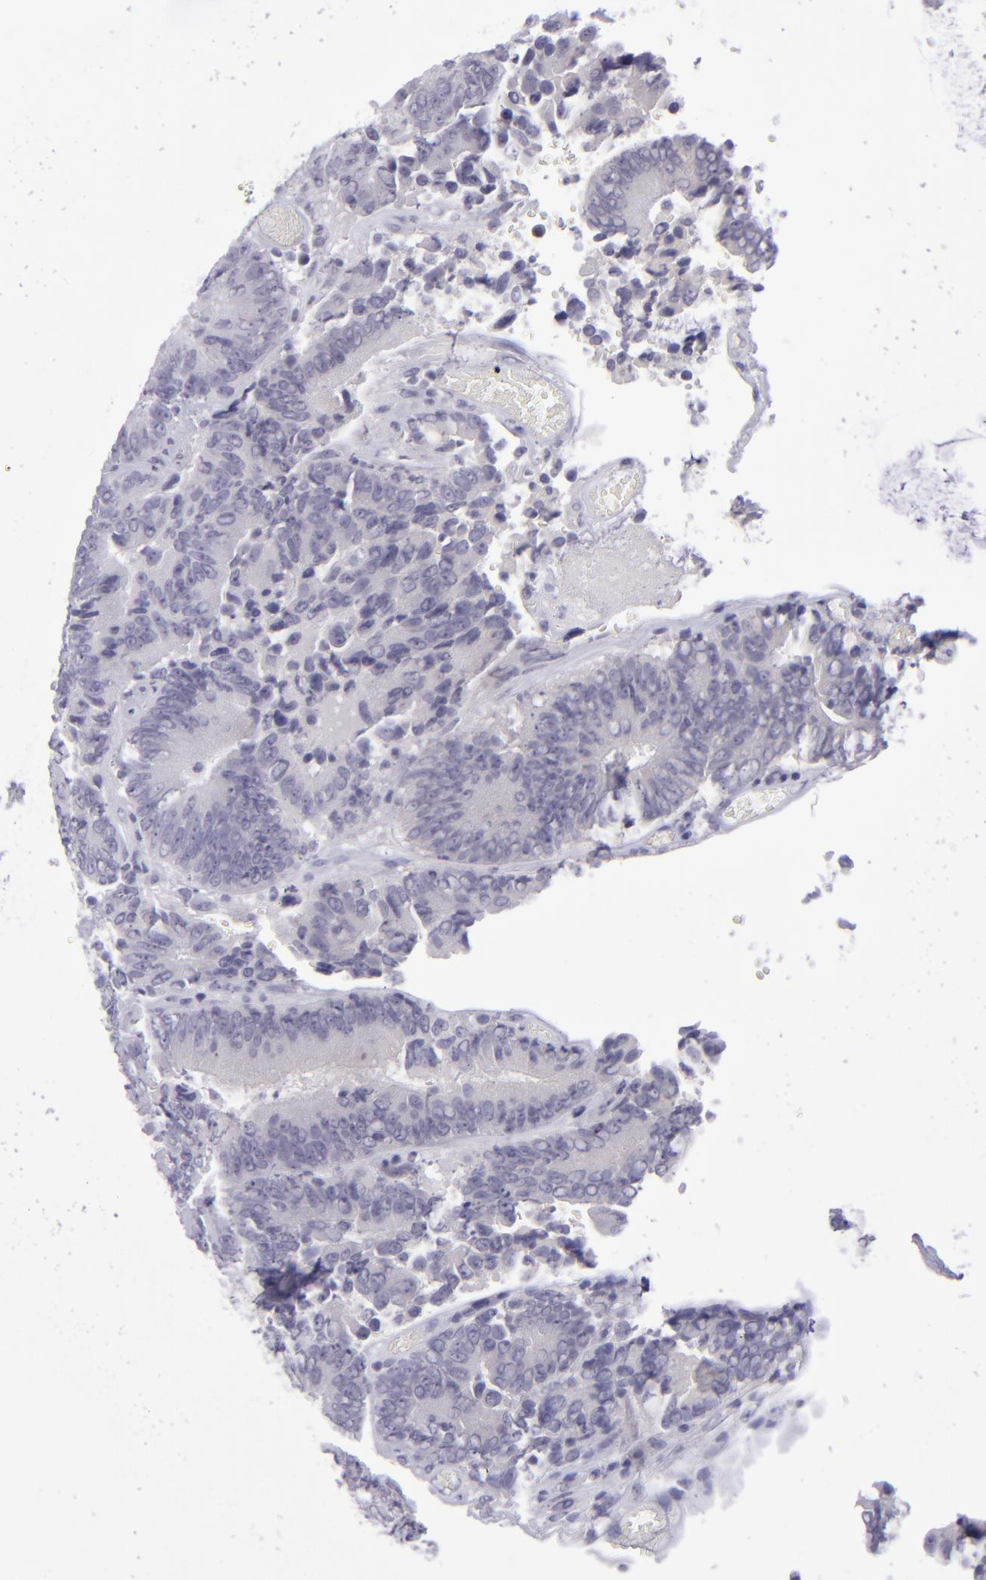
{"staining": {"intensity": "negative", "quantity": "none", "location": "none"}, "tissue": "colorectal cancer", "cell_type": "Tumor cells", "image_type": "cancer", "snomed": [{"axis": "morphology", "description": "Normal tissue, NOS"}, {"axis": "morphology", "description": "Adenocarcinoma, NOS"}, {"axis": "topography", "description": "Colon"}], "caption": "There is no significant expression in tumor cells of colorectal cancer.", "gene": "POU2F2", "patient": {"sex": "female", "age": 78}}